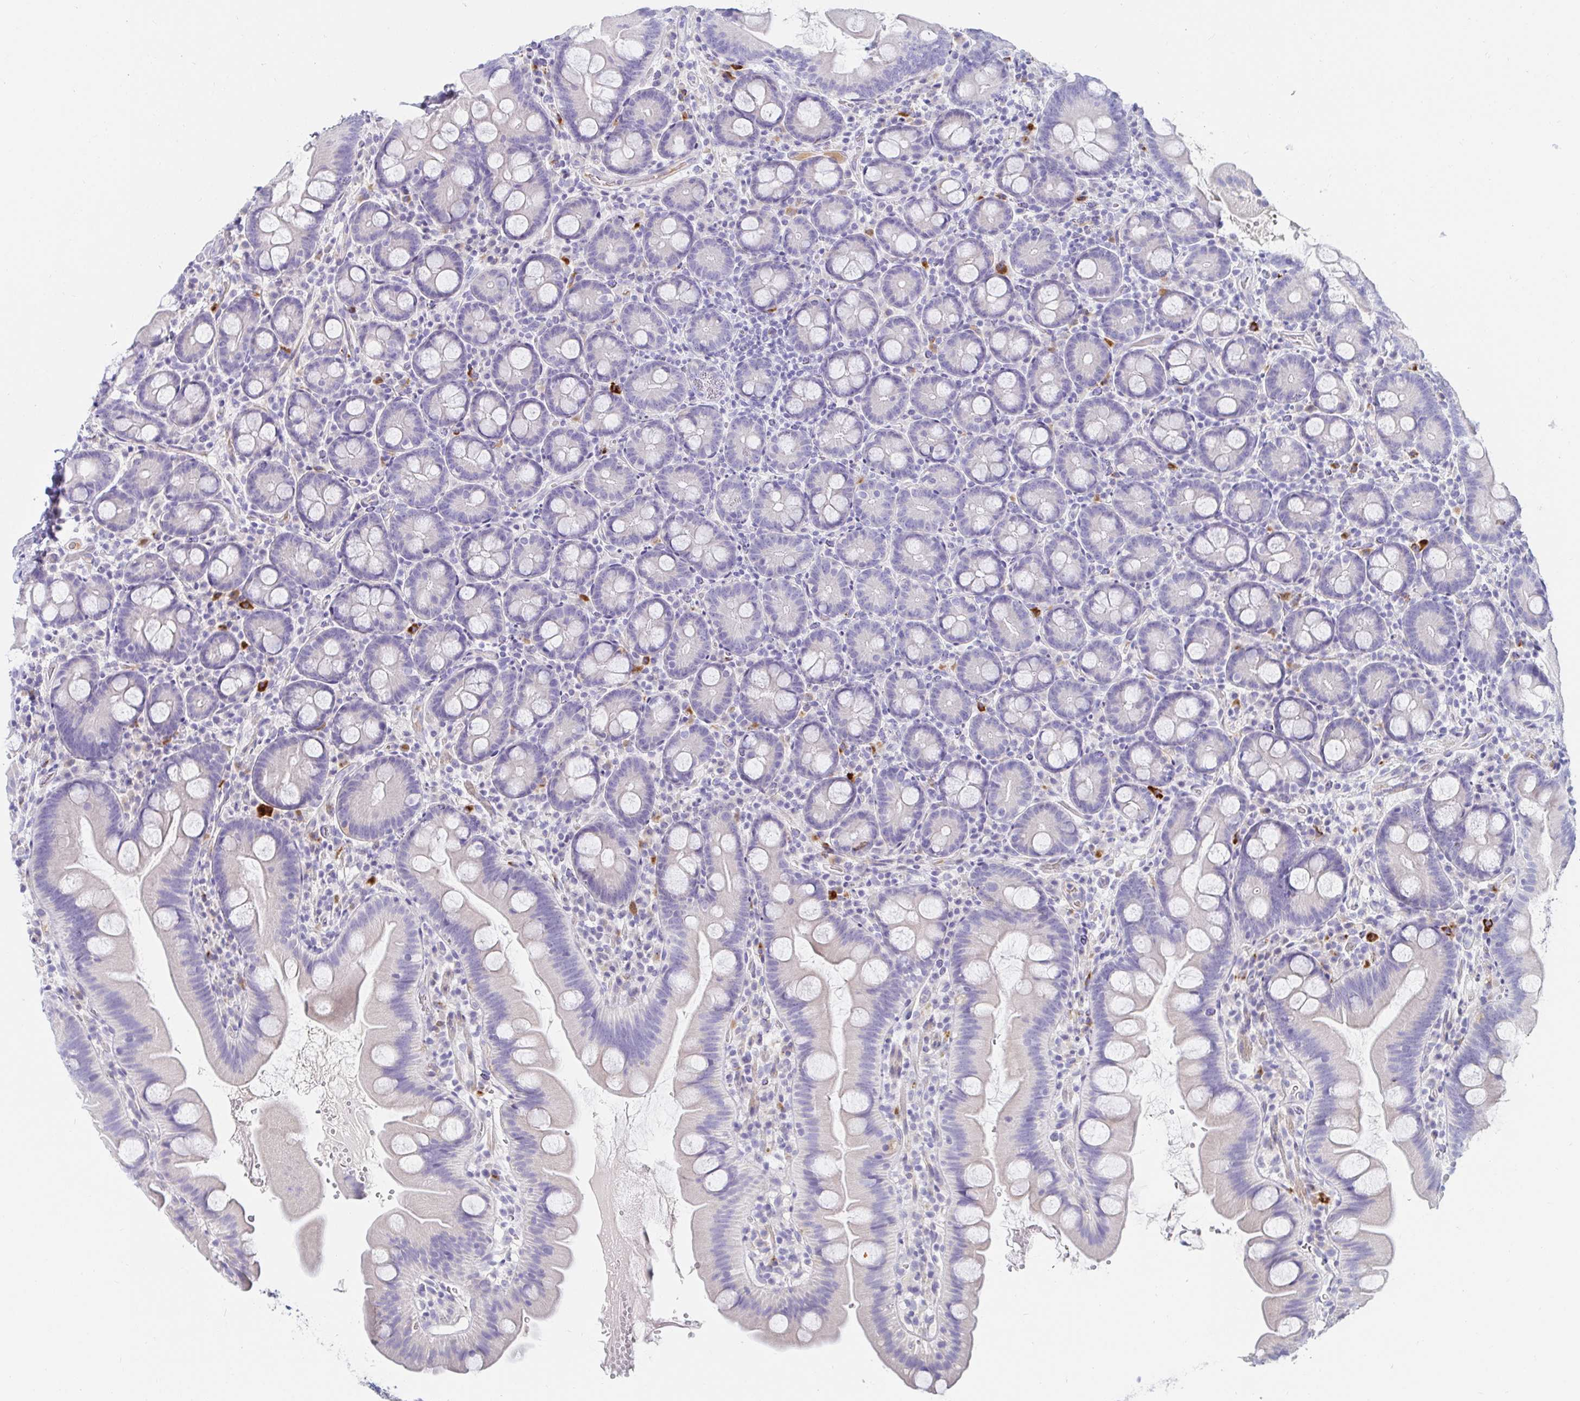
{"staining": {"intensity": "negative", "quantity": "none", "location": "none"}, "tissue": "small intestine", "cell_type": "Glandular cells", "image_type": "normal", "snomed": [{"axis": "morphology", "description": "Normal tissue, NOS"}, {"axis": "topography", "description": "Small intestine"}], "caption": "The image displays no staining of glandular cells in benign small intestine.", "gene": "C4orf17", "patient": {"sex": "female", "age": 68}}